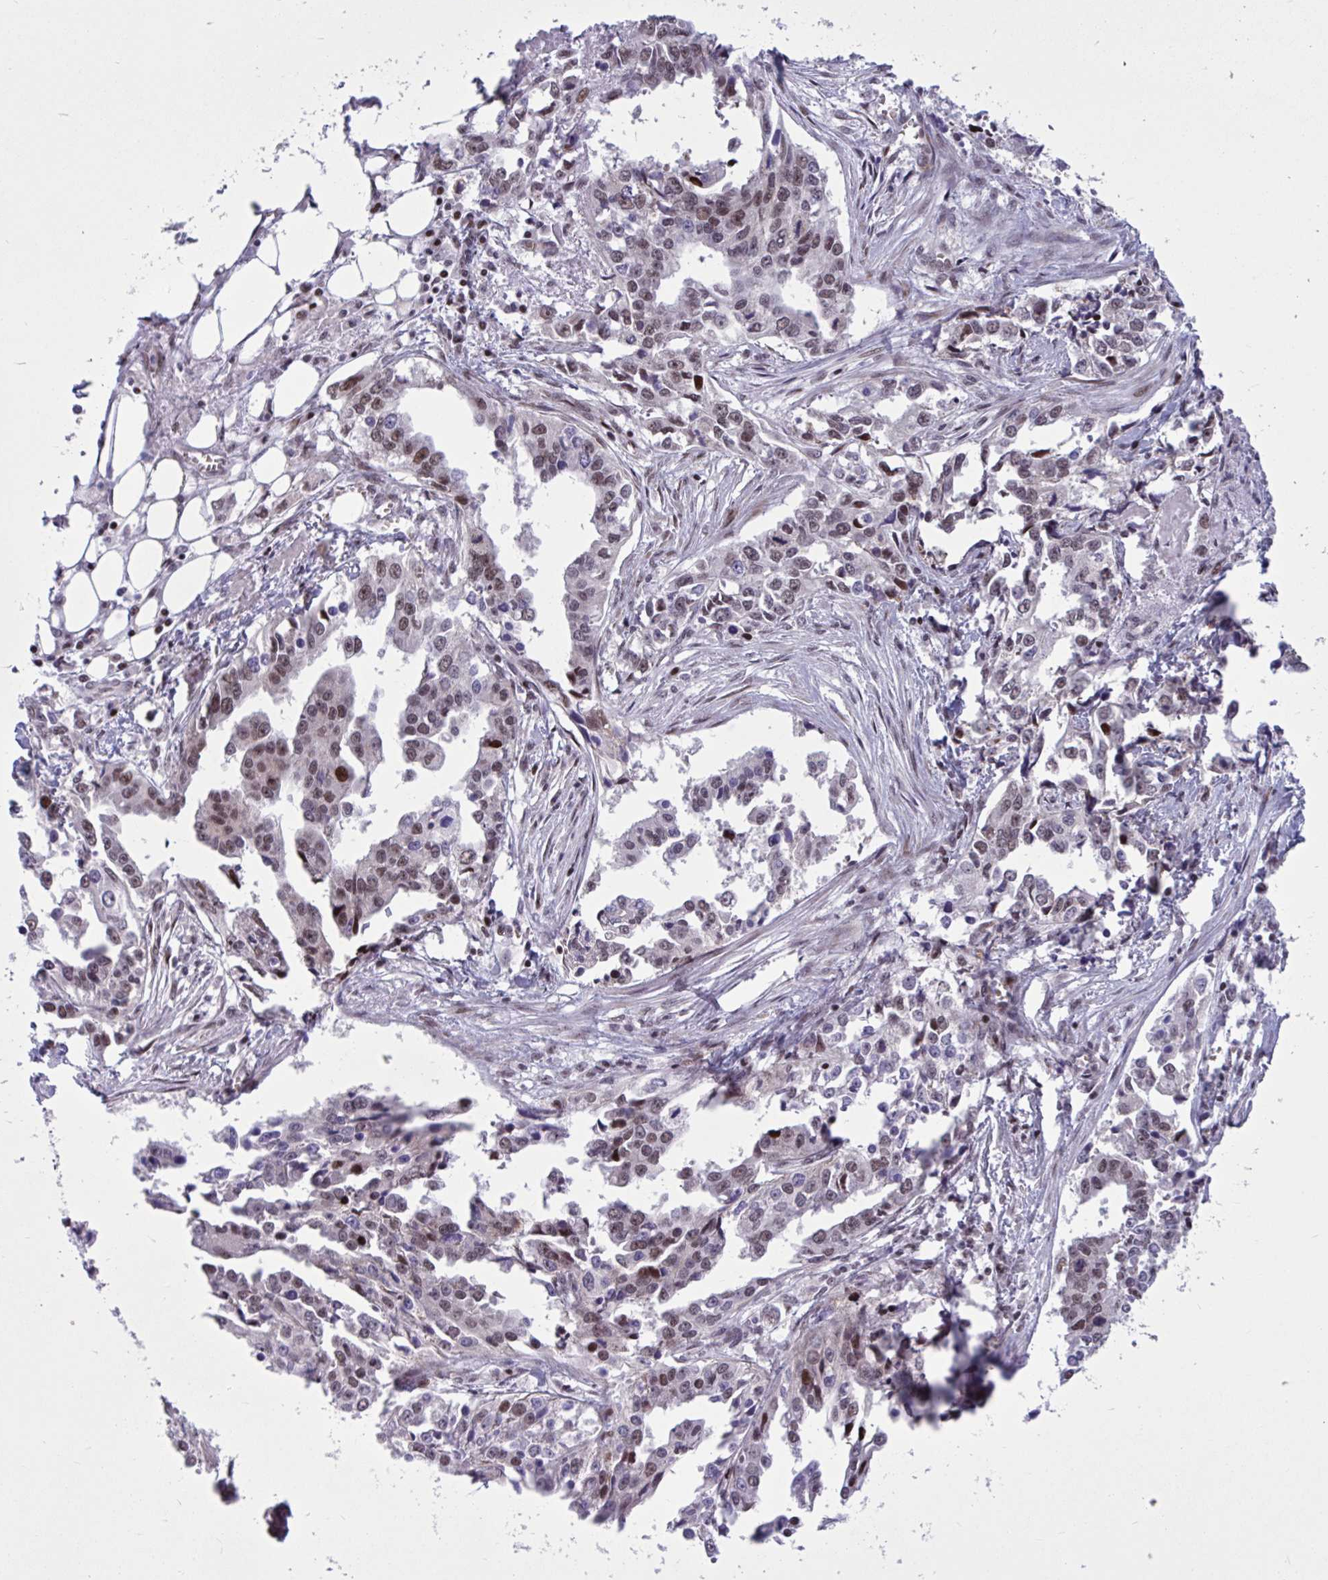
{"staining": {"intensity": "moderate", "quantity": "25%-75%", "location": "nuclear"}, "tissue": "ovarian cancer", "cell_type": "Tumor cells", "image_type": "cancer", "snomed": [{"axis": "morphology", "description": "Cystadenocarcinoma, serous, NOS"}, {"axis": "topography", "description": "Ovary"}], "caption": "An image of human serous cystadenocarcinoma (ovarian) stained for a protein displays moderate nuclear brown staining in tumor cells.", "gene": "RBL1", "patient": {"sex": "female", "age": 75}}